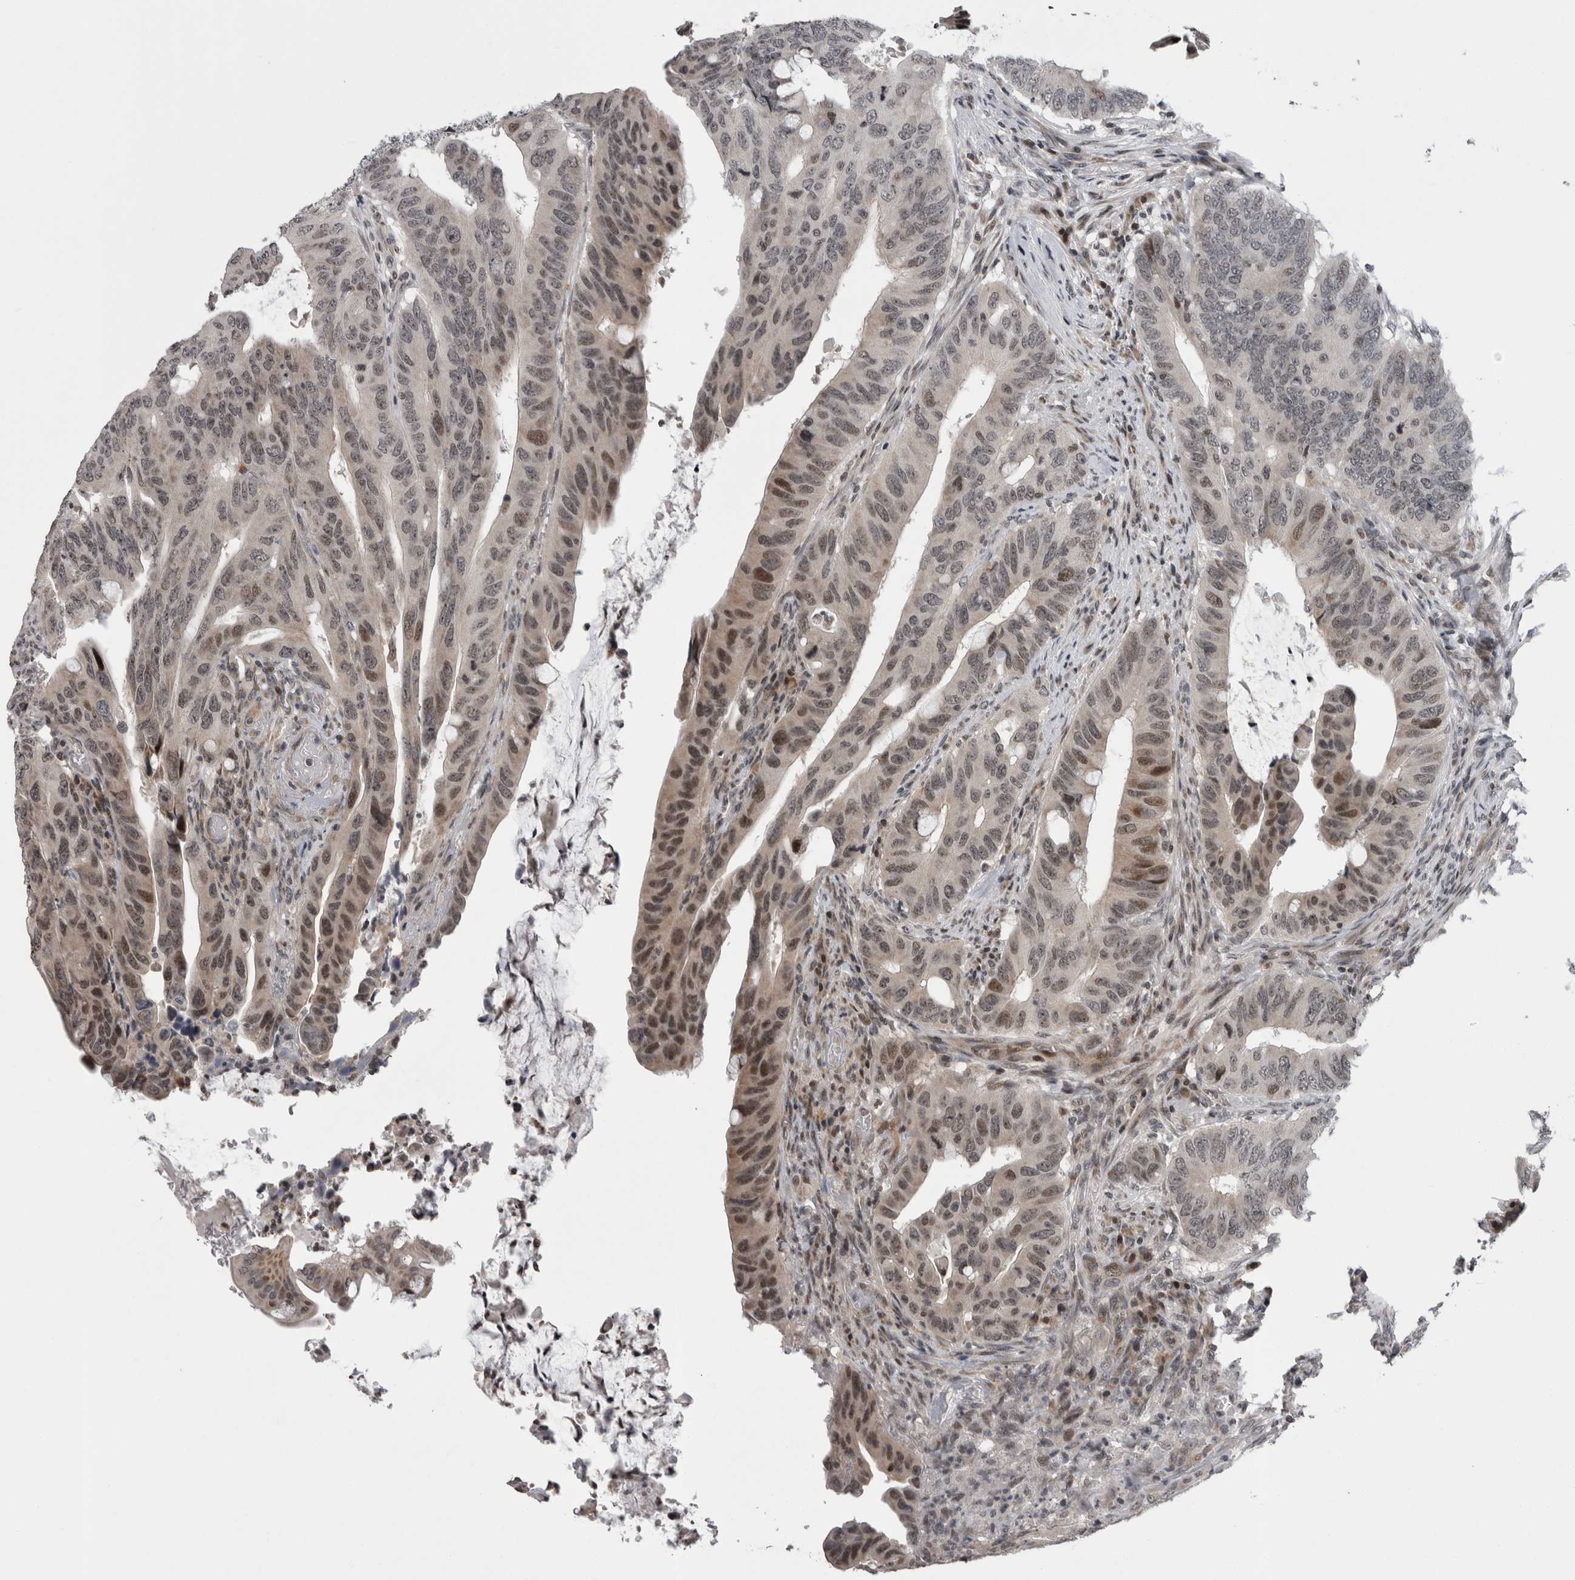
{"staining": {"intensity": "moderate", "quantity": "<25%", "location": "nuclear"}, "tissue": "colorectal cancer", "cell_type": "Tumor cells", "image_type": "cancer", "snomed": [{"axis": "morphology", "description": "Adenocarcinoma, NOS"}, {"axis": "topography", "description": "Colon"}], "caption": "A histopathology image of colorectal cancer (adenocarcinoma) stained for a protein displays moderate nuclear brown staining in tumor cells.", "gene": "ZBTB11", "patient": {"sex": "male", "age": 71}}